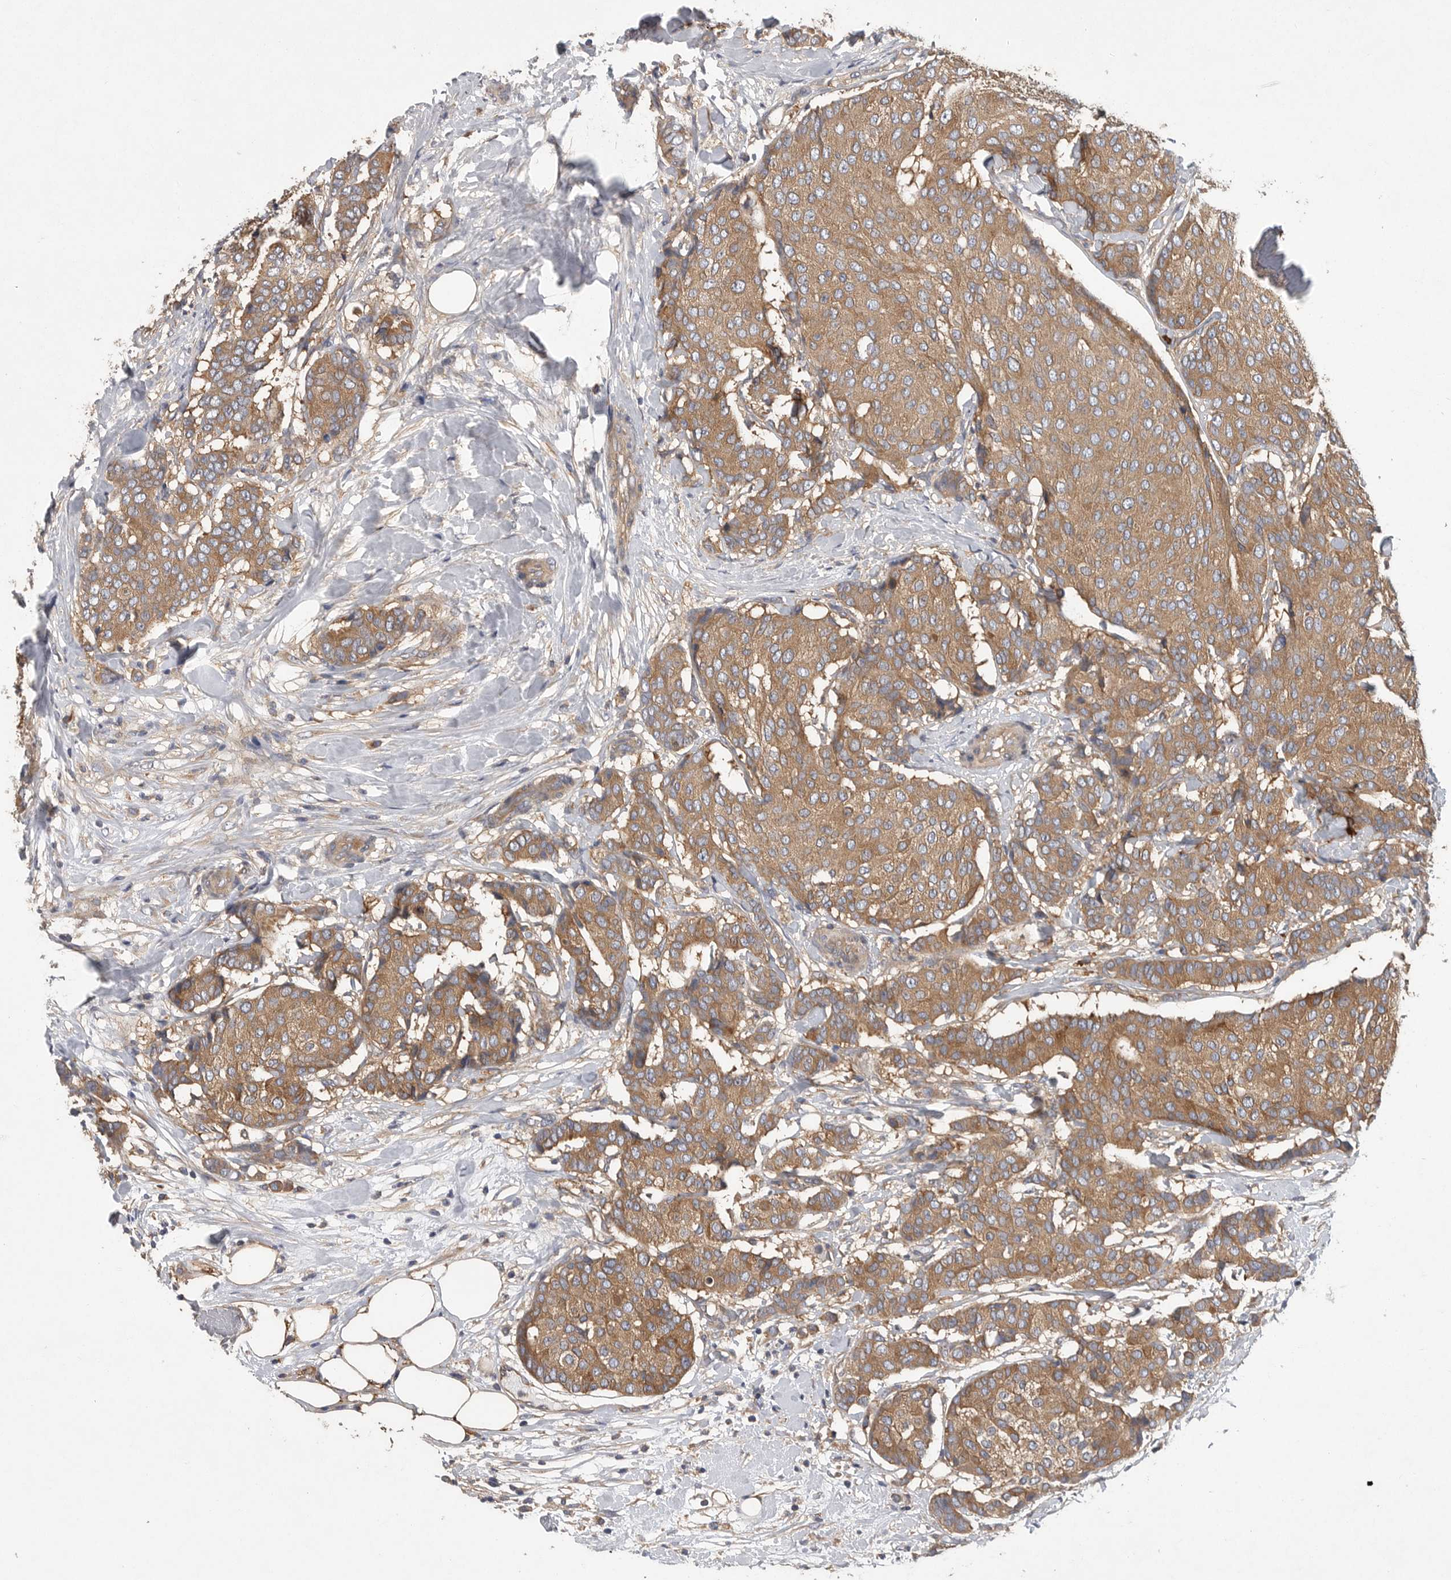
{"staining": {"intensity": "moderate", "quantity": ">75%", "location": "cytoplasmic/membranous"}, "tissue": "breast cancer", "cell_type": "Tumor cells", "image_type": "cancer", "snomed": [{"axis": "morphology", "description": "Duct carcinoma"}, {"axis": "topography", "description": "Breast"}], "caption": "IHC micrograph of neoplastic tissue: breast cancer (invasive ductal carcinoma) stained using immunohistochemistry (IHC) displays medium levels of moderate protein expression localized specifically in the cytoplasmic/membranous of tumor cells, appearing as a cytoplasmic/membranous brown color.", "gene": "OXR1", "patient": {"sex": "female", "age": 75}}